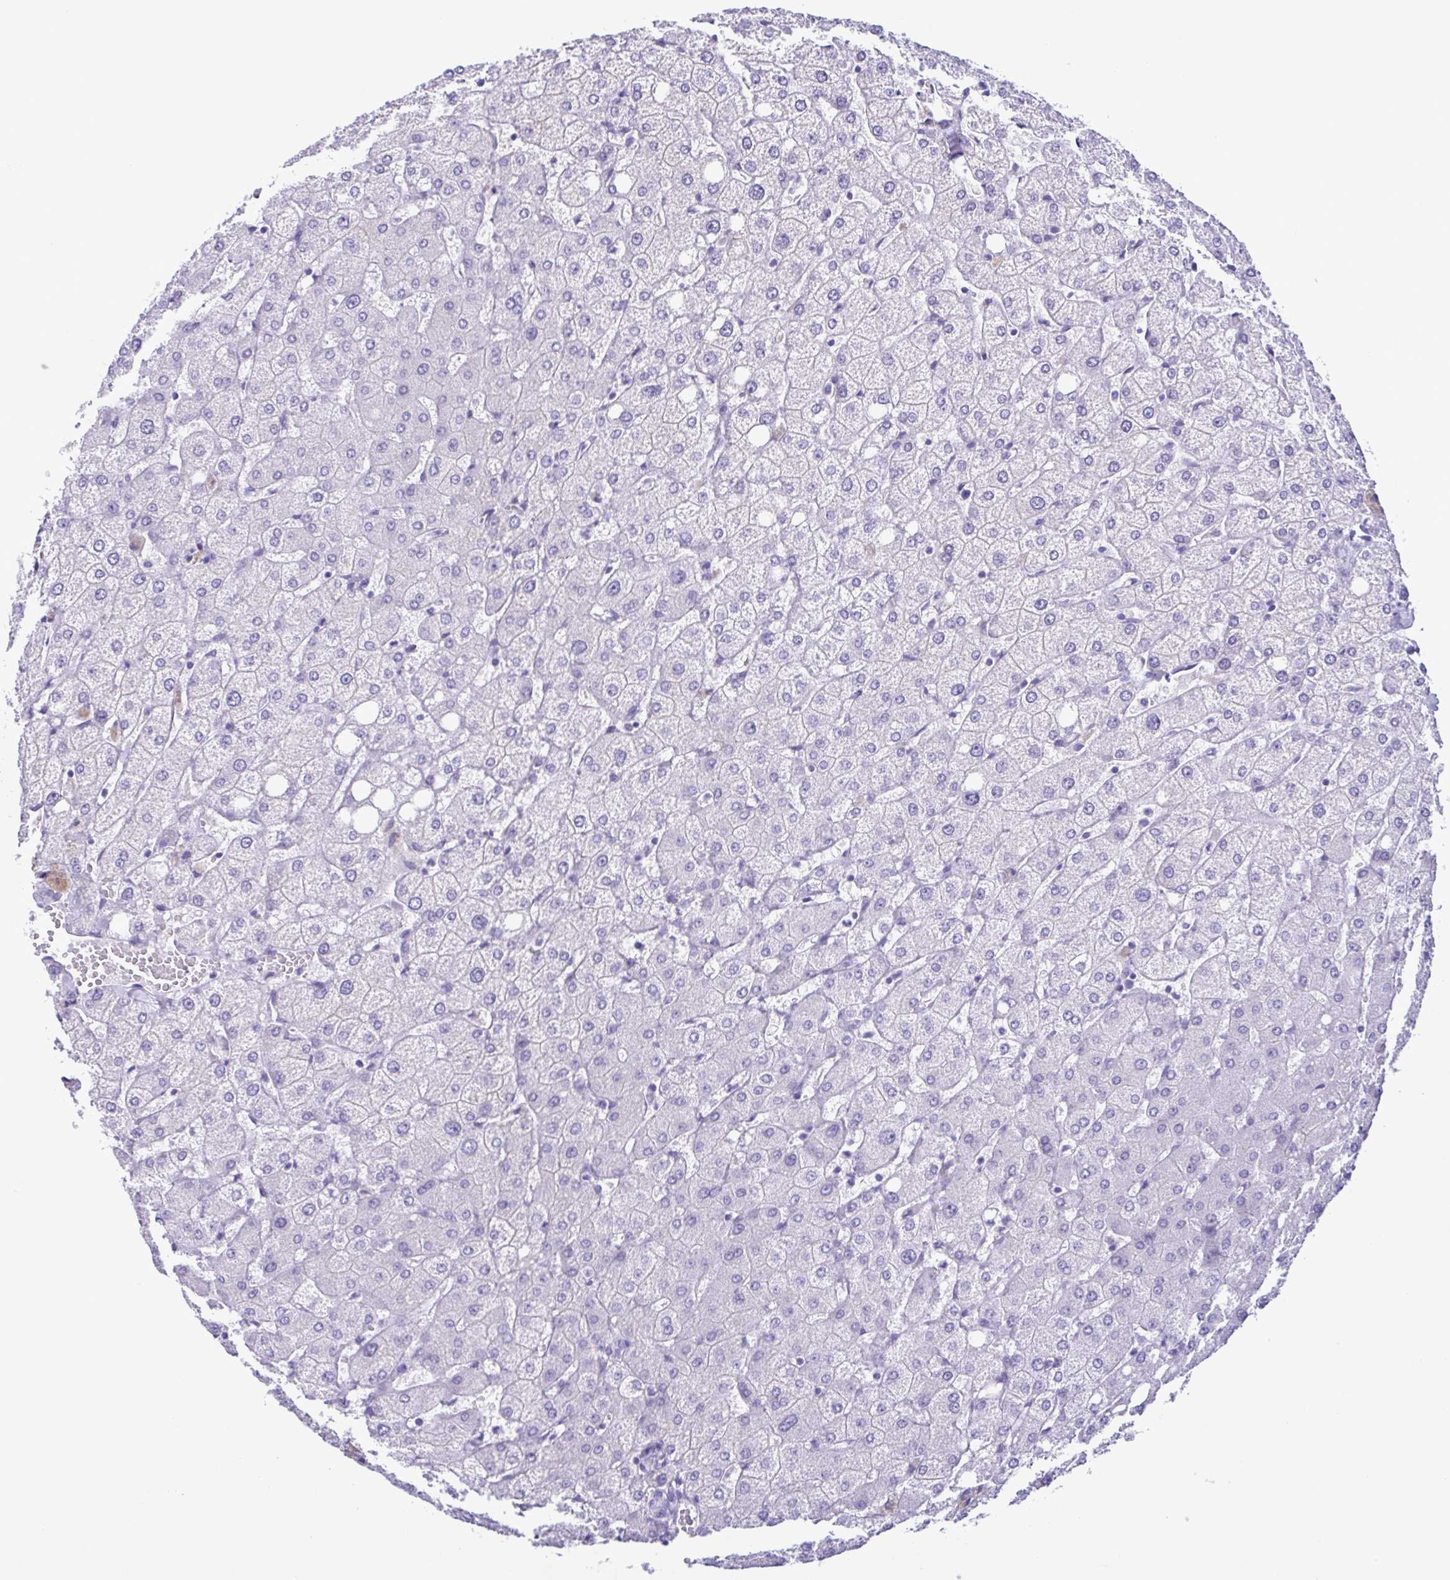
{"staining": {"intensity": "negative", "quantity": "none", "location": "none"}, "tissue": "liver", "cell_type": "Cholangiocytes", "image_type": "normal", "snomed": [{"axis": "morphology", "description": "Normal tissue, NOS"}, {"axis": "topography", "description": "Liver"}], "caption": "Immunohistochemistry (IHC) of unremarkable liver shows no staining in cholangiocytes. (Stains: DAB IHC with hematoxylin counter stain, Microscopy: brightfield microscopy at high magnification).", "gene": "SPATA16", "patient": {"sex": "female", "age": 54}}